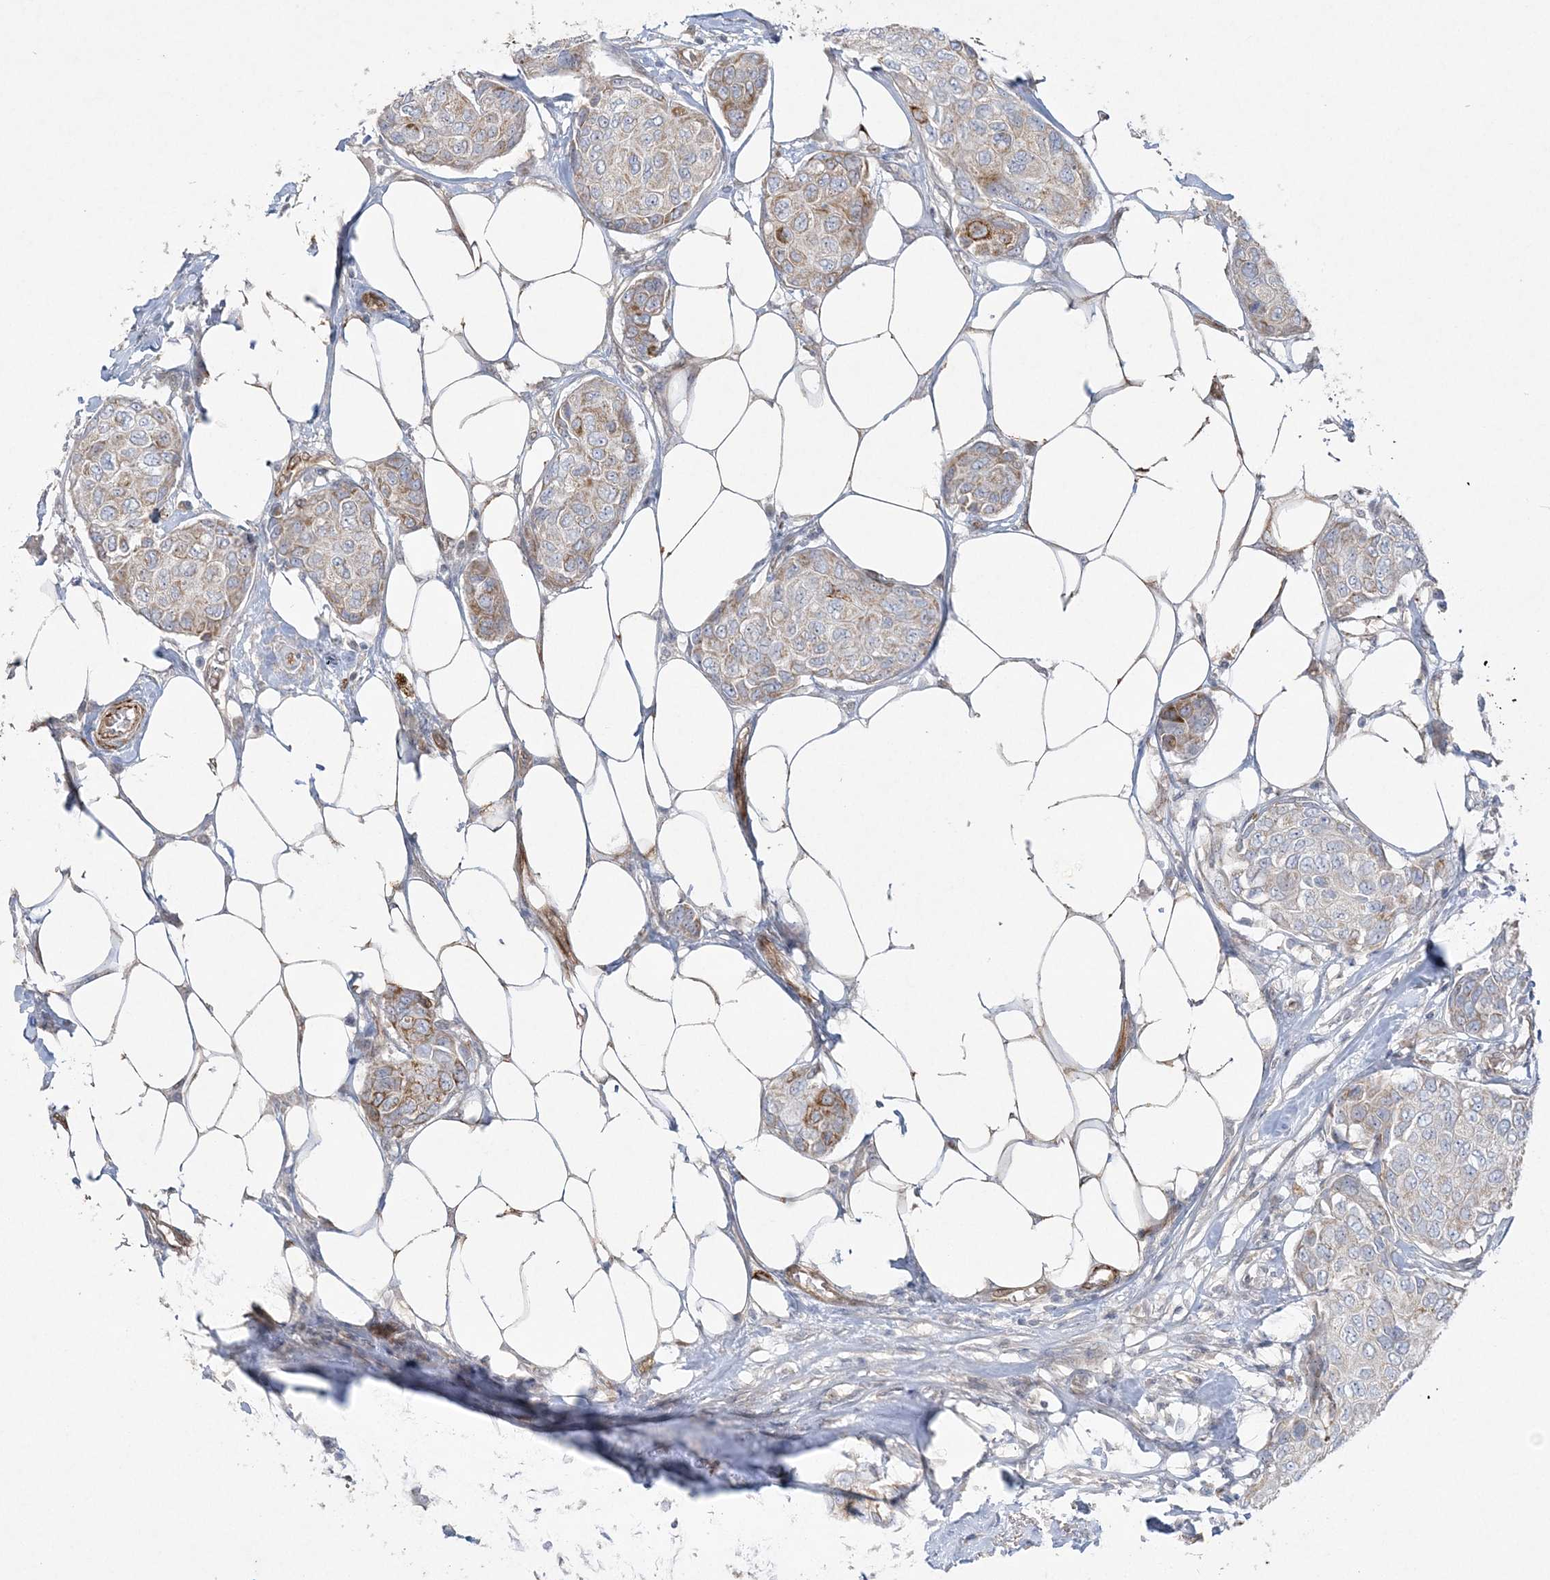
{"staining": {"intensity": "moderate", "quantity": ">75%", "location": "cytoplasmic/membranous"}, "tissue": "breast cancer", "cell_type": "Tumor cells", "image_type": "cancer", "snomed": [{"axis": "morphology", "description": "Duct carcinoma"}, {"axis": "topography", "description": "Breast"}], "caption": "Human breast cancer stained with a brown dye demonstrates moderate cytoplasmic/membranous positive staining in about >75% of tumor cells.", "gene": "INPP1", "patient": {"sex": "female", "age": 80}}